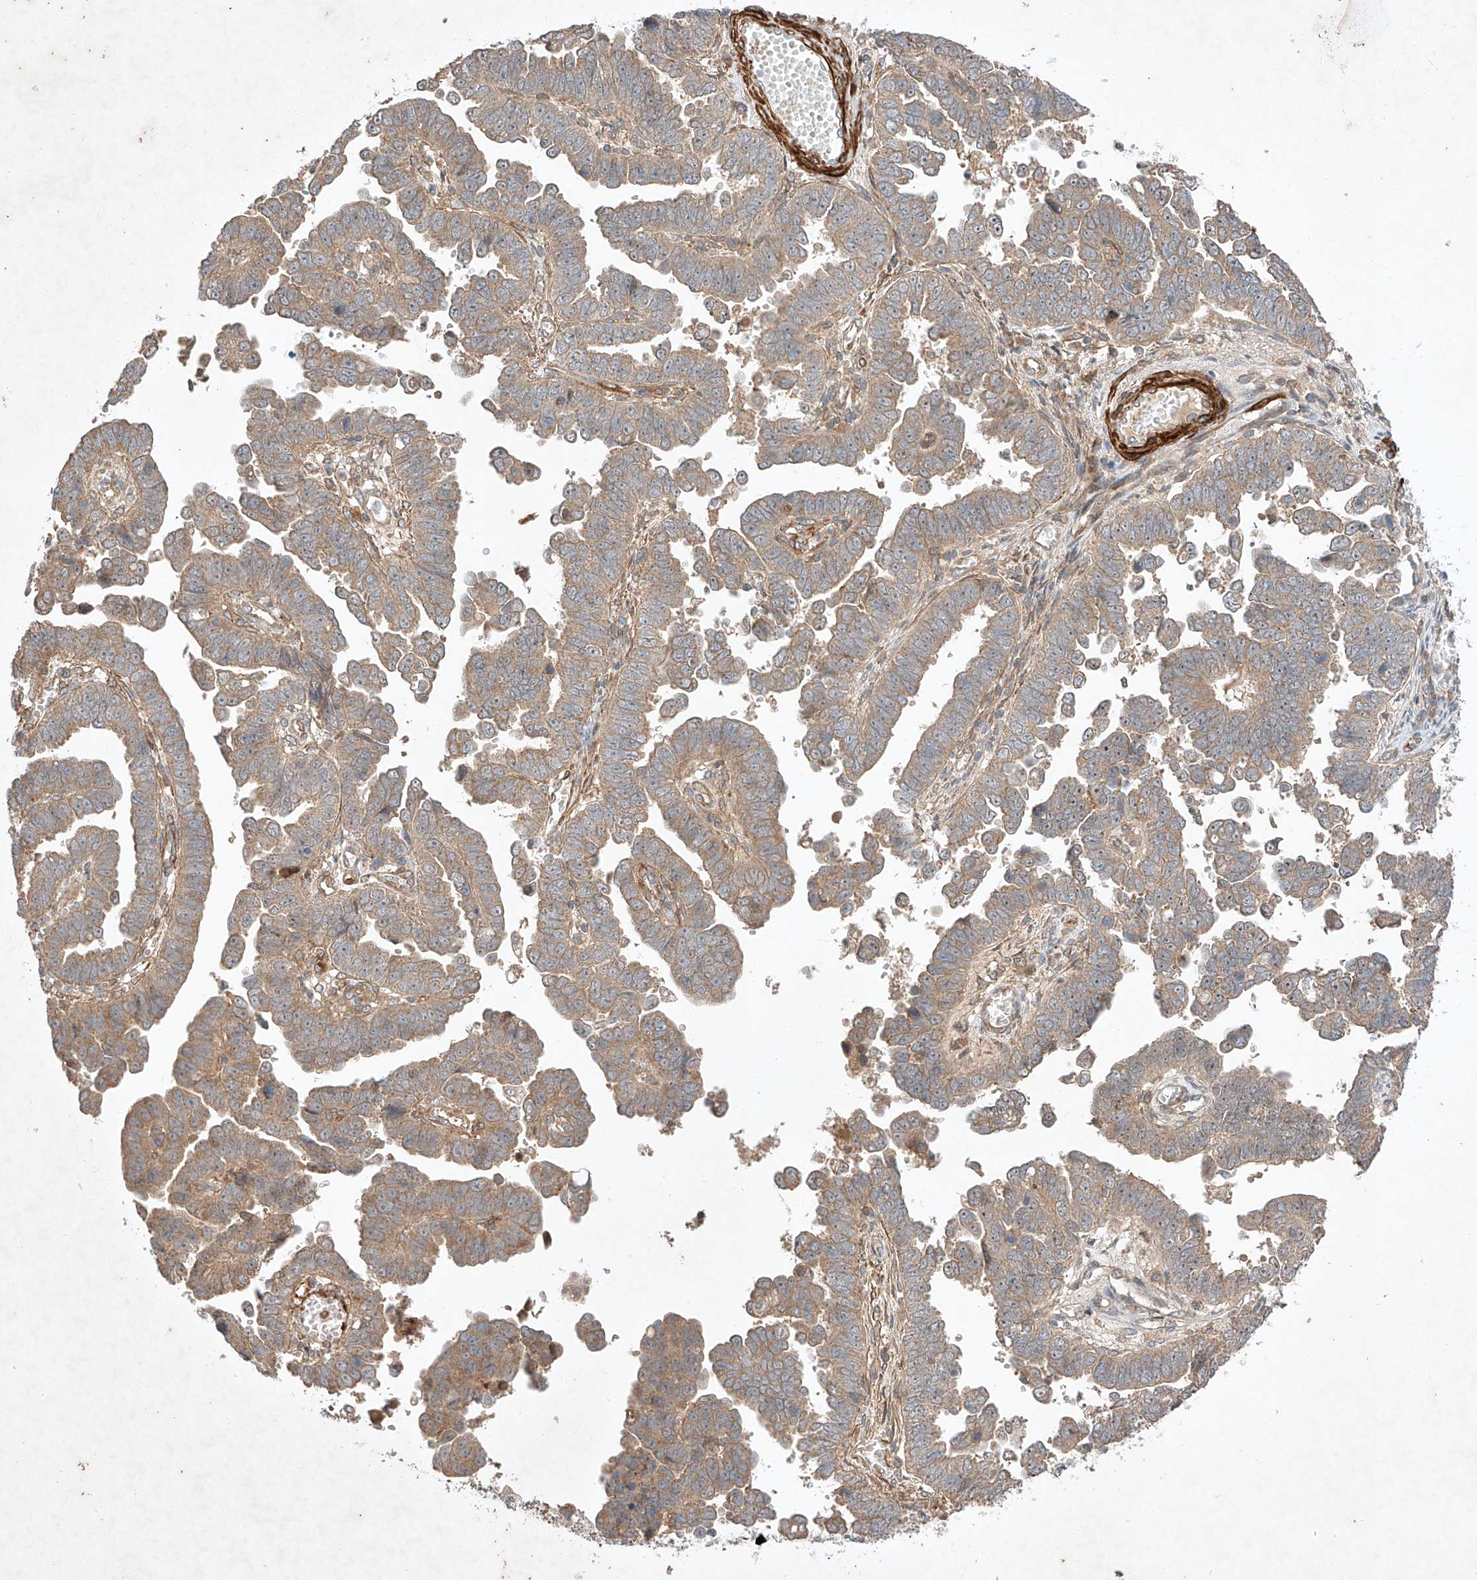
{"staining": {"intensity": "moderate", "quantity": "25%-75%", "location": "cytoplasmic/membranous"}, "tissue": "endometrial cancer", "cell_type": "Tumor cells", "image_type": "cancer", "snomed": [{"axis": "morphology", "description": "Adenocarcinoma, NOS"}, {"axis": "topography", "description": "Endometrium"}], "caption": "Tumor cells reveal medium levels of moderate cytoplasmic/membranous expression in approximately 25%-75% of cells in human endometrial cancer. The staining was performed using DAB (3,3'-diaminobenzidine) to visualize the protein expression in brown, while the nuclei were stained in blue with hematoxylin (Magnification: 20x).", "gene": "ARHGAP33", "patient": {"sex": "female", "age": 75}}